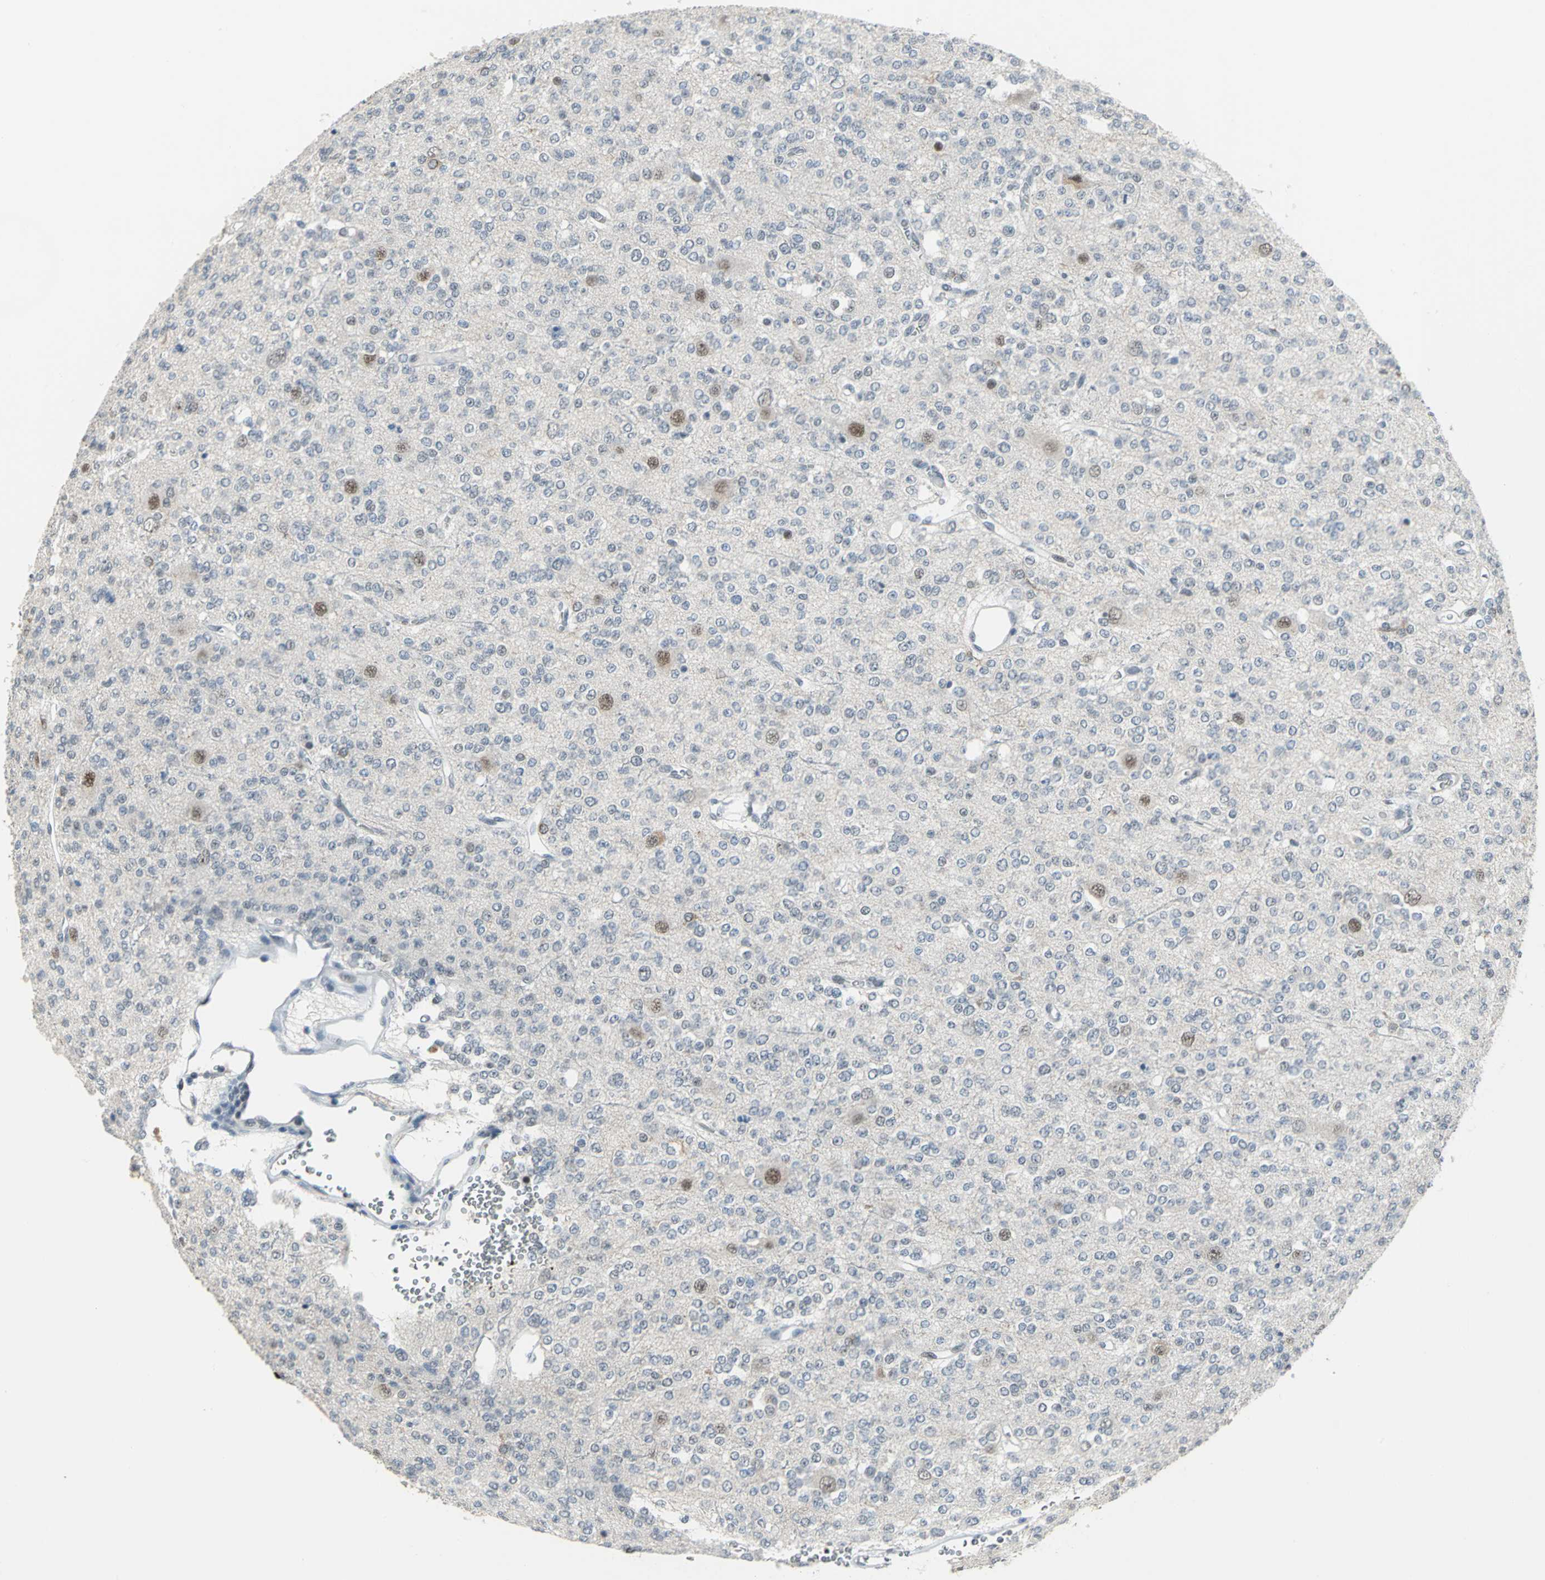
{"staining": {"intensity": "weak", "quantity": "<25%", "location": "nuclear"}, "tissue": "glioma", "cell_type": "Tumor cells", "image_type": "cancer", "snomed": [{"axis": "morphology", "description": "Glioma, malignant, Low grade"}, {"axis": "topography", "description": "Brain"}], "caption": "An image of human malignant glioma (low-grade) is negative for staining in tumor cells.", "gene": "GLI3", "patient": {"sex": "male", "age": 38}}